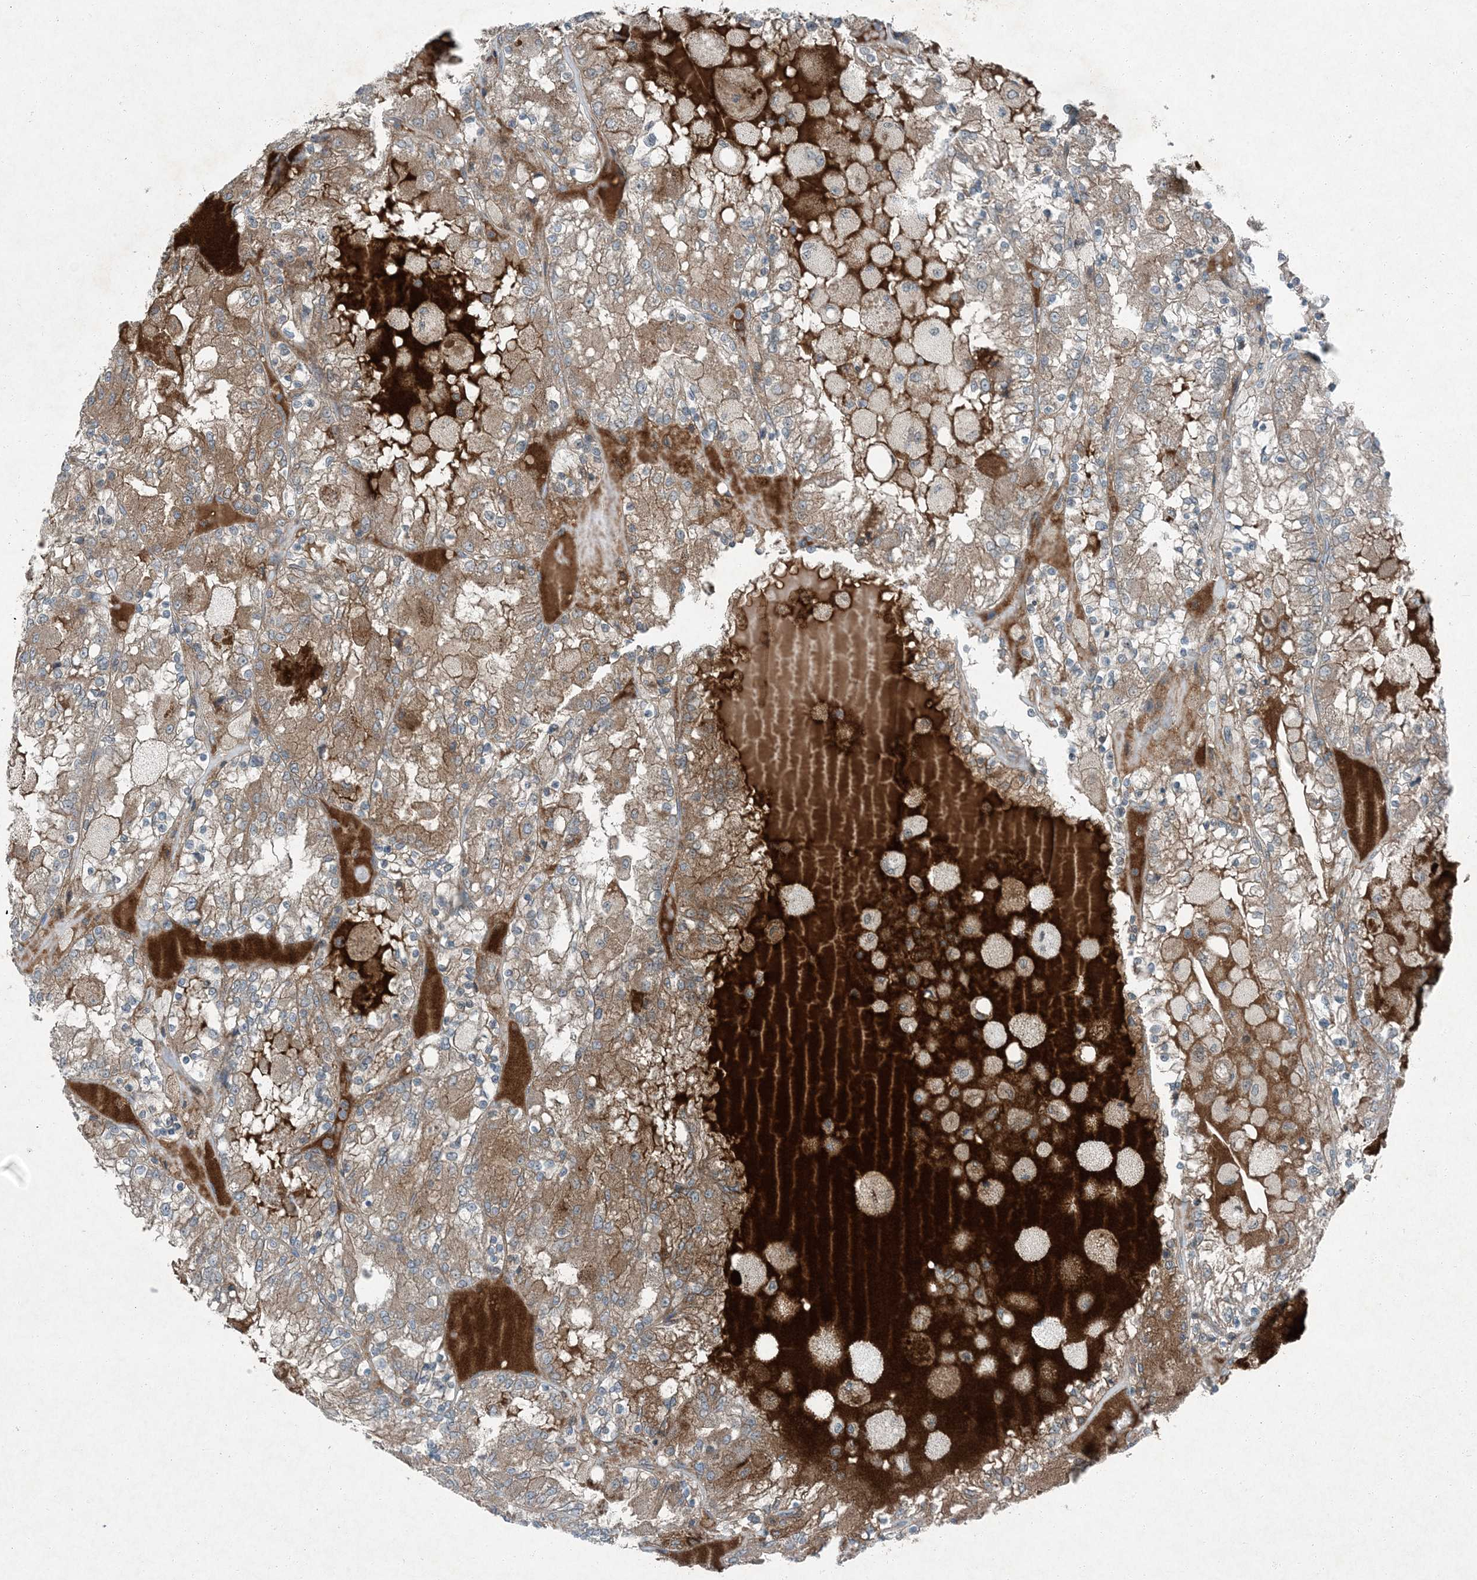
{"staining": {"intensity": "moderate", "quantity": "25%-75%", "location": "cytoplasmic/membranous"}, "tissue": "renal cancer", "cell_type": "Tumor cells", "image_type": "cancer", "snomed": [{"axis": "morphology", "description": "Adenocarcinoma, NOS"}, {"axis": "topography", "description": "Kidney"}], "caption": "High-power microscopy captured an immunohistochemistry photomicrograph of renal cancer, revealing moderate cytoplasmic/membranous staining in about 25%-75% of tumor cells. (Brightfield microscopy of DAB IHC at high magnification).", "gene": "APOM", "patient": {"sex": "female", "age": 56}}